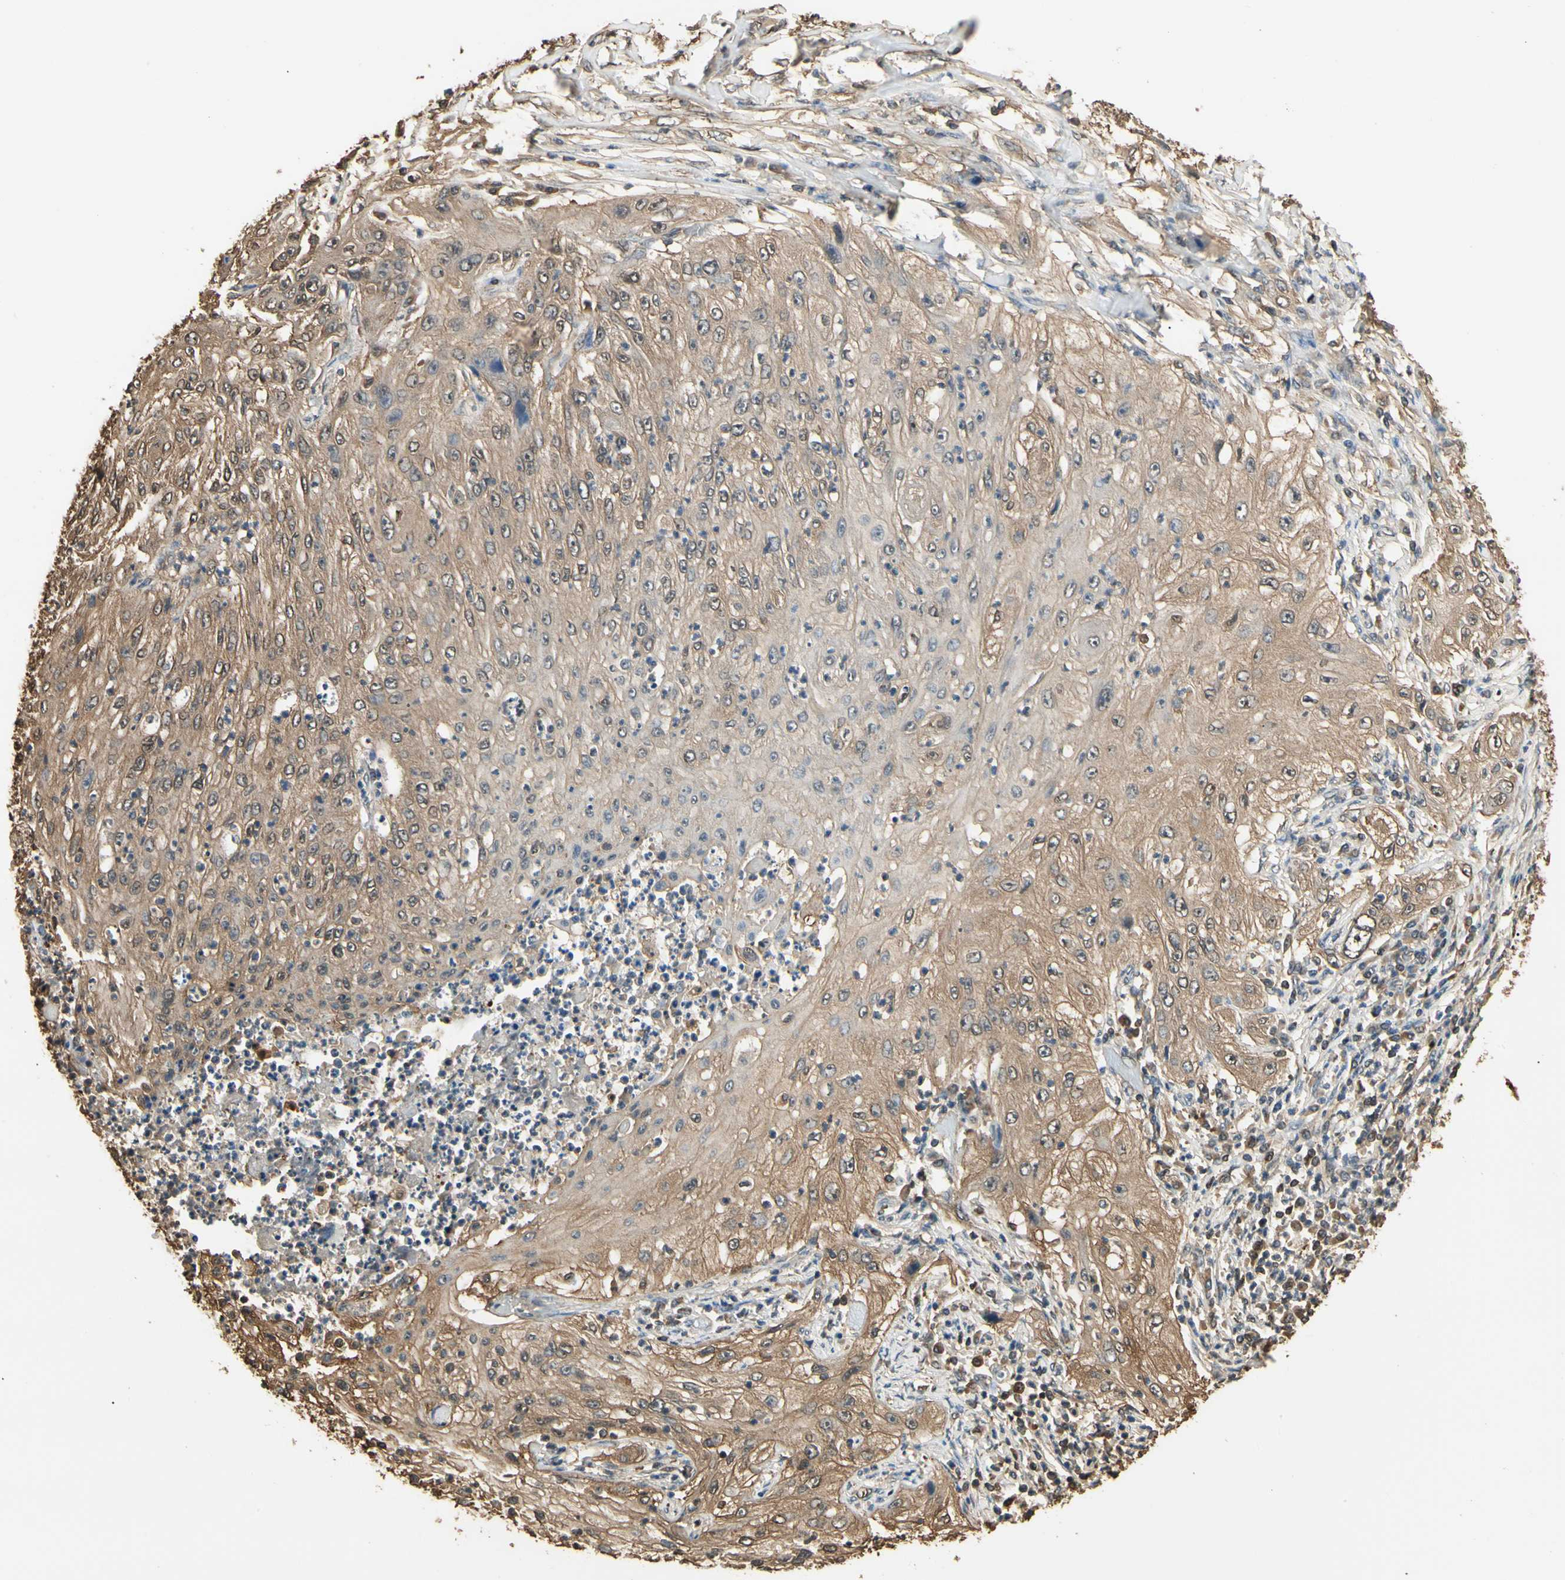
{"staining": {"intensity": "moderate", "quantity": ">75%", "location": "cytoplasmic/membranous"}, "tissue": "lung cancer", "cell_type": "Tumor cells", "image_type": "cancer", "snomed": [{"axis": "morphology", "description": "Inflammation, NOS"}, {"axis": "morphology", "description": "Squamous cell carcinoma, NOS"}, {"axis": "topography", "description": "Lymph node"}, {"axis": "topography", "description": "Soft tissue"}, {"axis": "topography", "description": "Lung"}], "caption": "Immunohistochemistry of human lung cancer shows medium levels of moderate cytoplasmic/membranous expression in approximately >75% of tumor cells. Using DAB (brown) and hematoxylin (blue) stains, captured at high magnification using brightfield microscopy.", "gene": "YWHAE", "patient": {"sex": "male", "age": 66}}